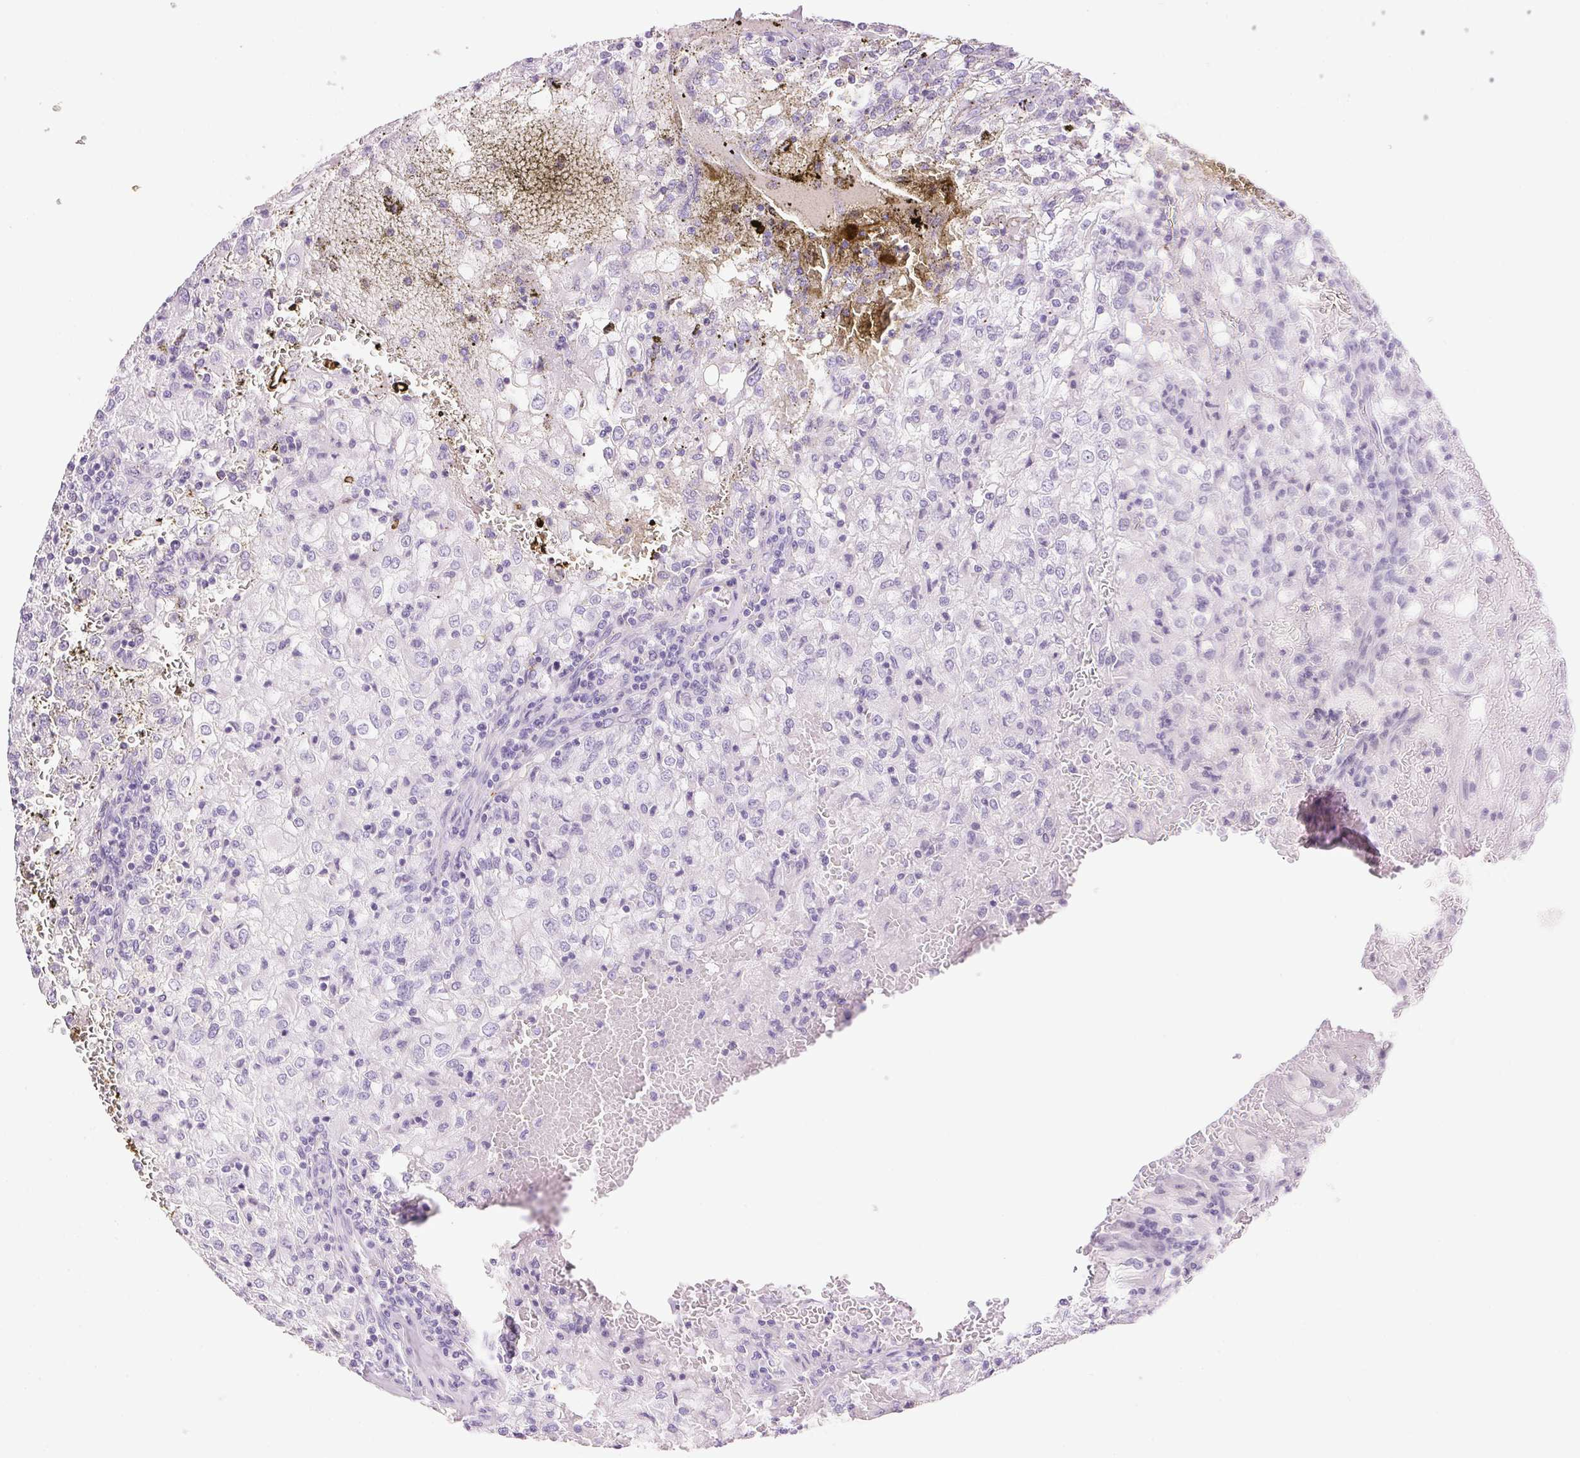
{"staining": {"intensity": "negative", "quantity": "none", "location": "none"}, "tissue": "renal cancer", "cell_type": "Tumor cells", "image_type": "cancer", "snomed": [{"axis": "morphology", "description": "Adenocarcinoma, NOS"}, {"axis": "topography", "description": "Kidney"}], "caption": "Tumor cells show no significant staining in renal cancer (adenocarcinoma).", "gene": "KCNE2", "patient": {"sex": "female", "age": 74}}